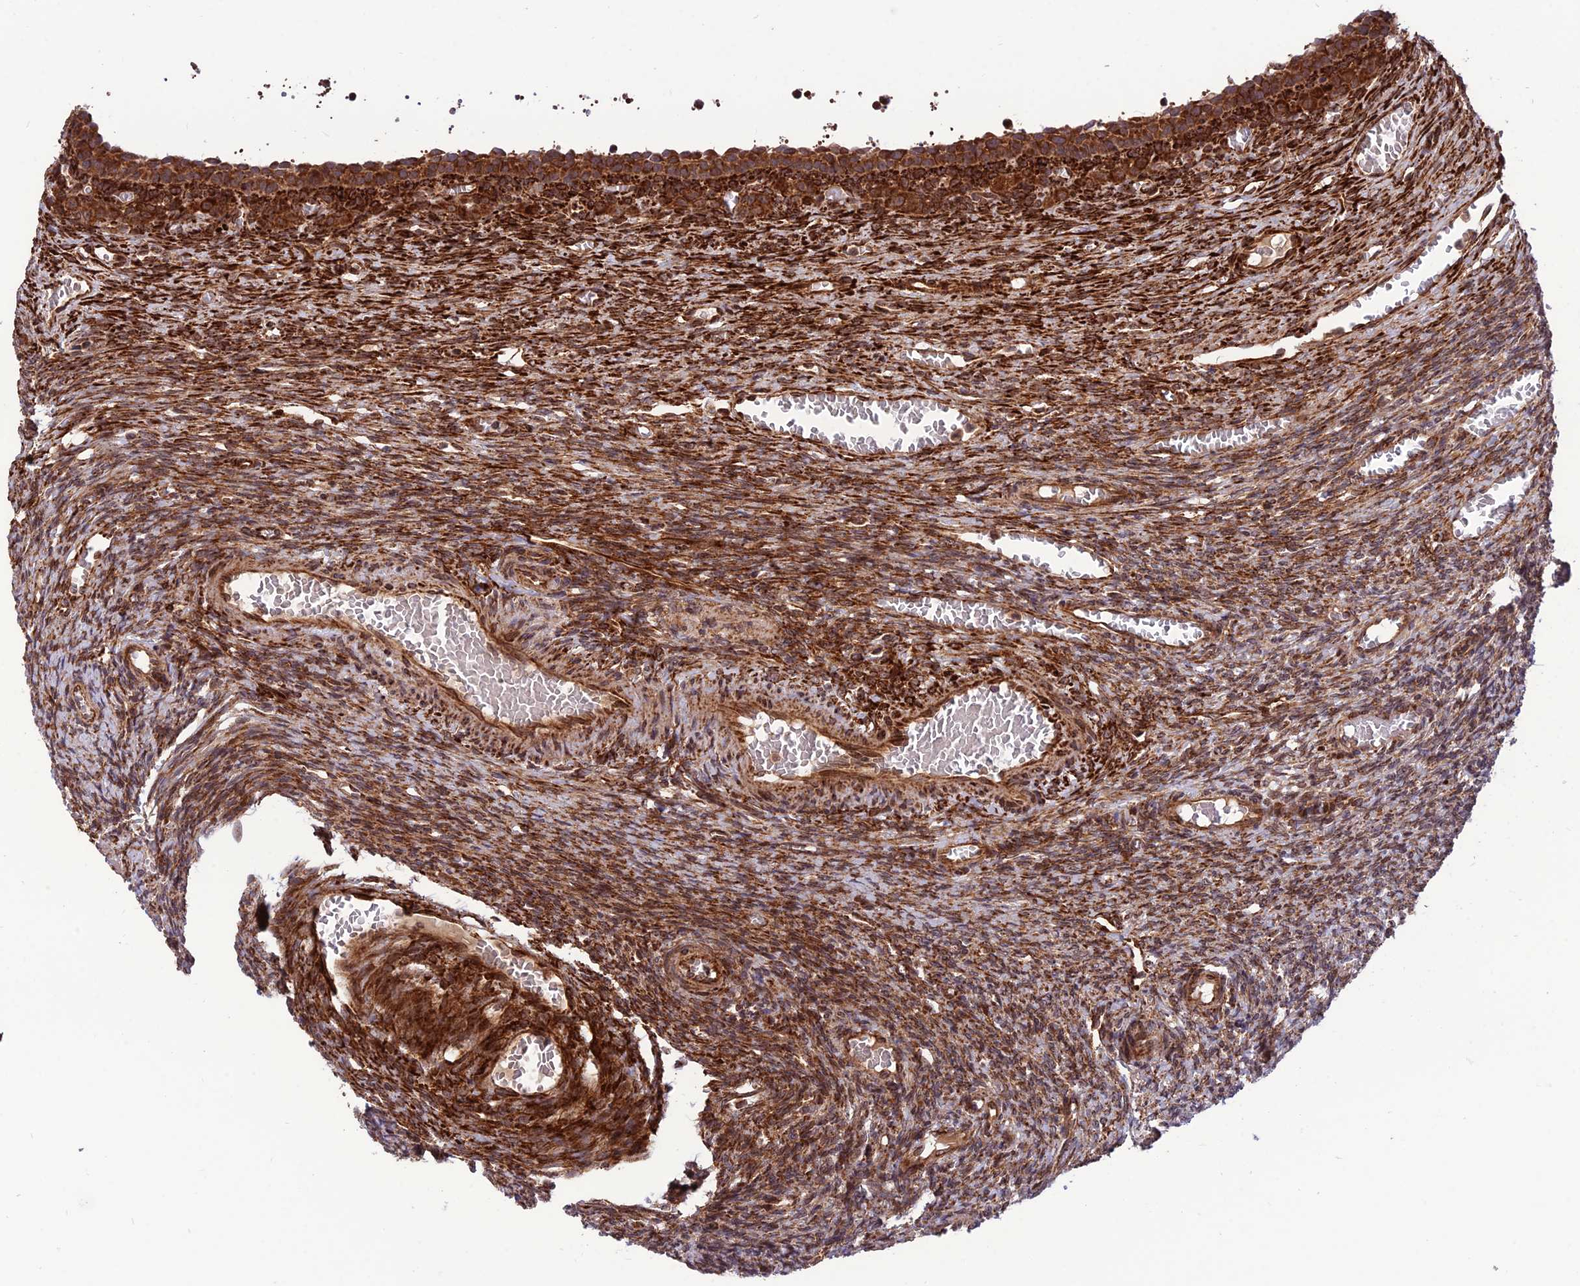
{"staining": {"intensity": "strong", "quantity": ">75%", "location": "cytoplasmic/membranous"}, "tissue": "ovary", "cell_type": "Follicle cells", "image_type": "normal", "snomed": [{"axis": "morphology", "description": "Normal tissue, NOS"}, {"axis": "topography", "description": "Ovary"}], "caption": "Follicle cells demonstrate high levels of strong cytoplasmic/membranous staining in about >75% of cells in benign human ovary. (Stains: DAB in brown, nuclei in blue, Microscopy: brightfield microscopy at high magnification).", "gene": "CRTAP", "patient": {"sex": "female", "age": 27}}